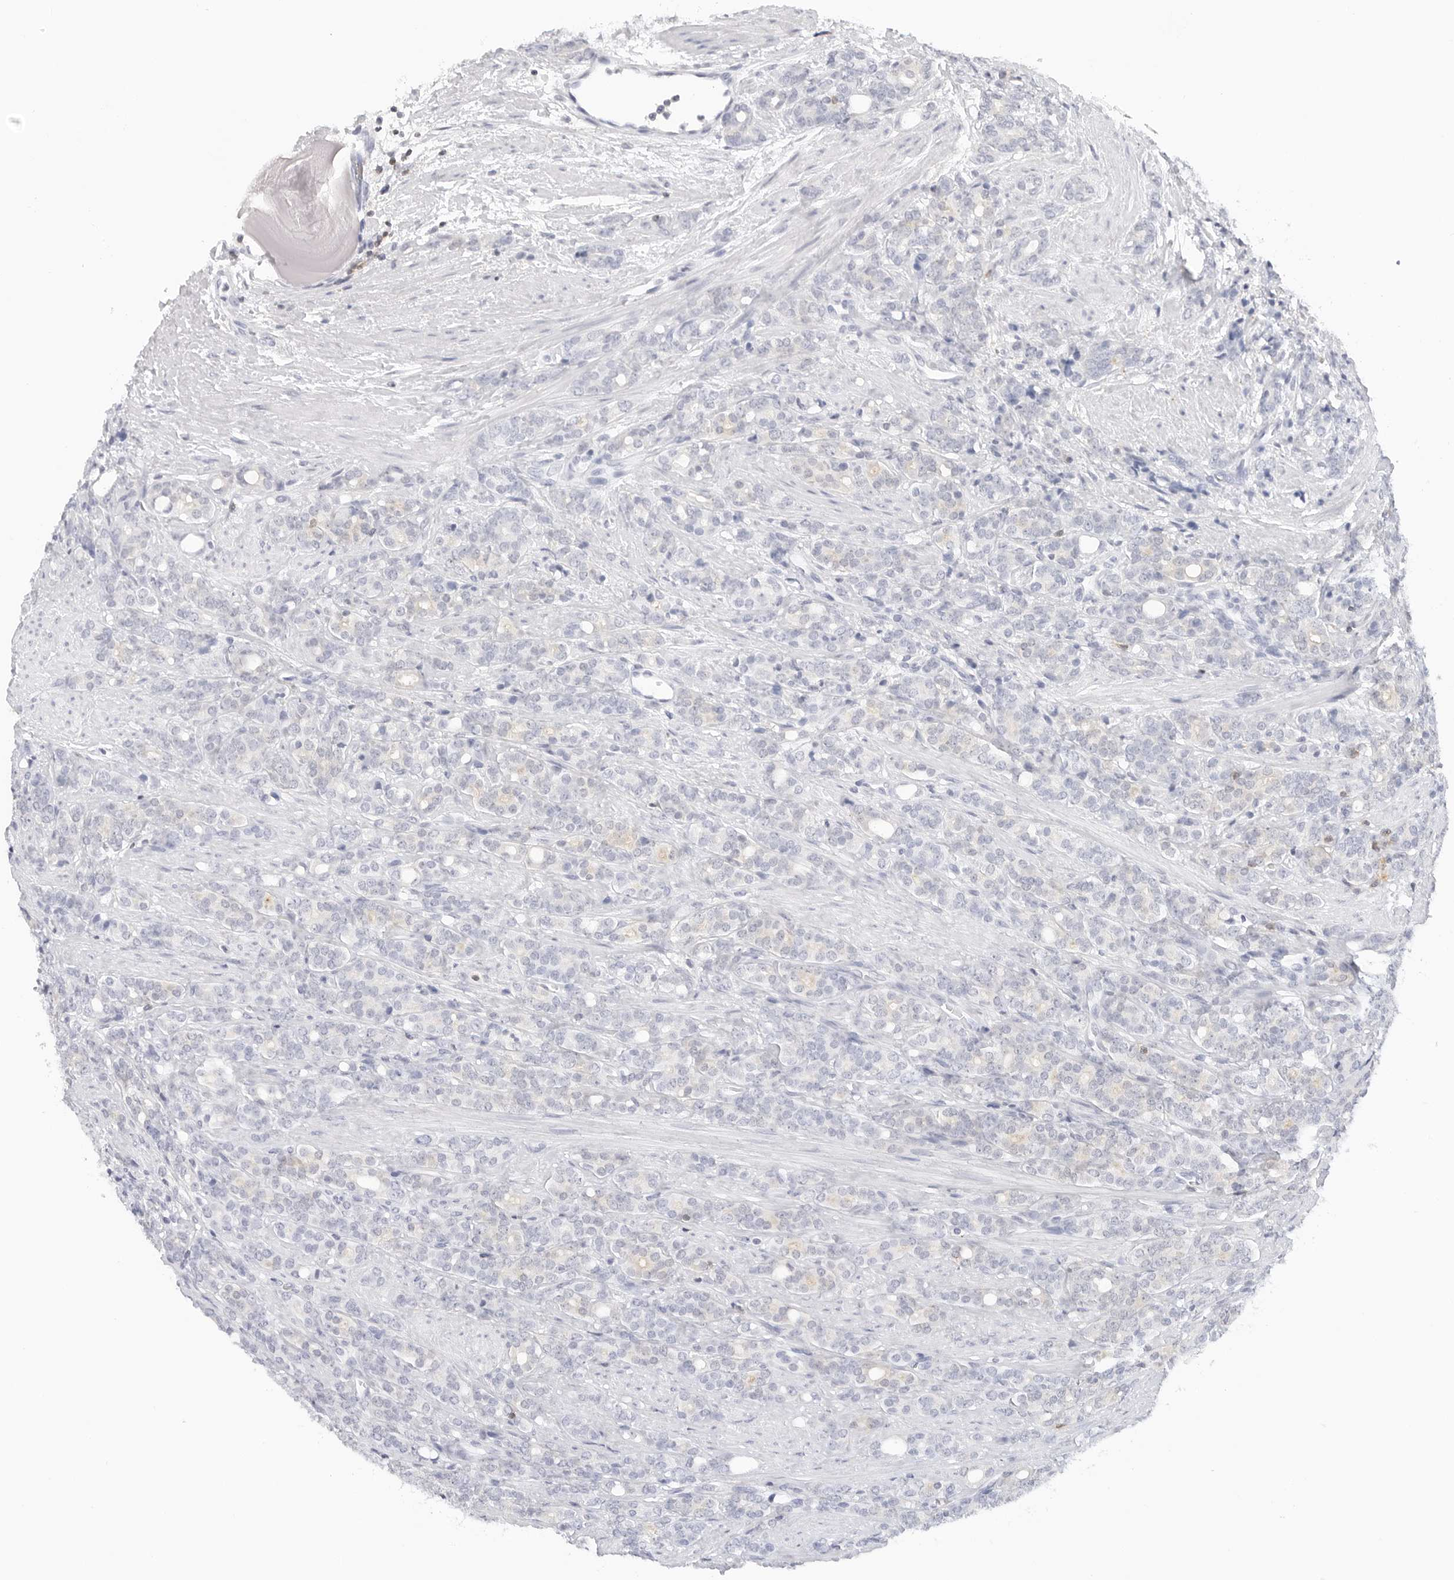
{"staining": {"intensity": "negative", "quantity": "none", "location": "none"}, "tissue": "prostate cancer", "cell_type": "Tumor cells", "image_type": "cancer", "snomed": [{"axis": "morphology", "description": "Adenocarcinoma, High grade"}, {"axis": "topography", "description": "Prostate"}], "caption": "There is no significant expression in tumor cells of prostate cancer (adenocarcinoma (high-grade)).", "gene": "SLC9A3R1", "patient": {"sex": "male", "age": 62}}